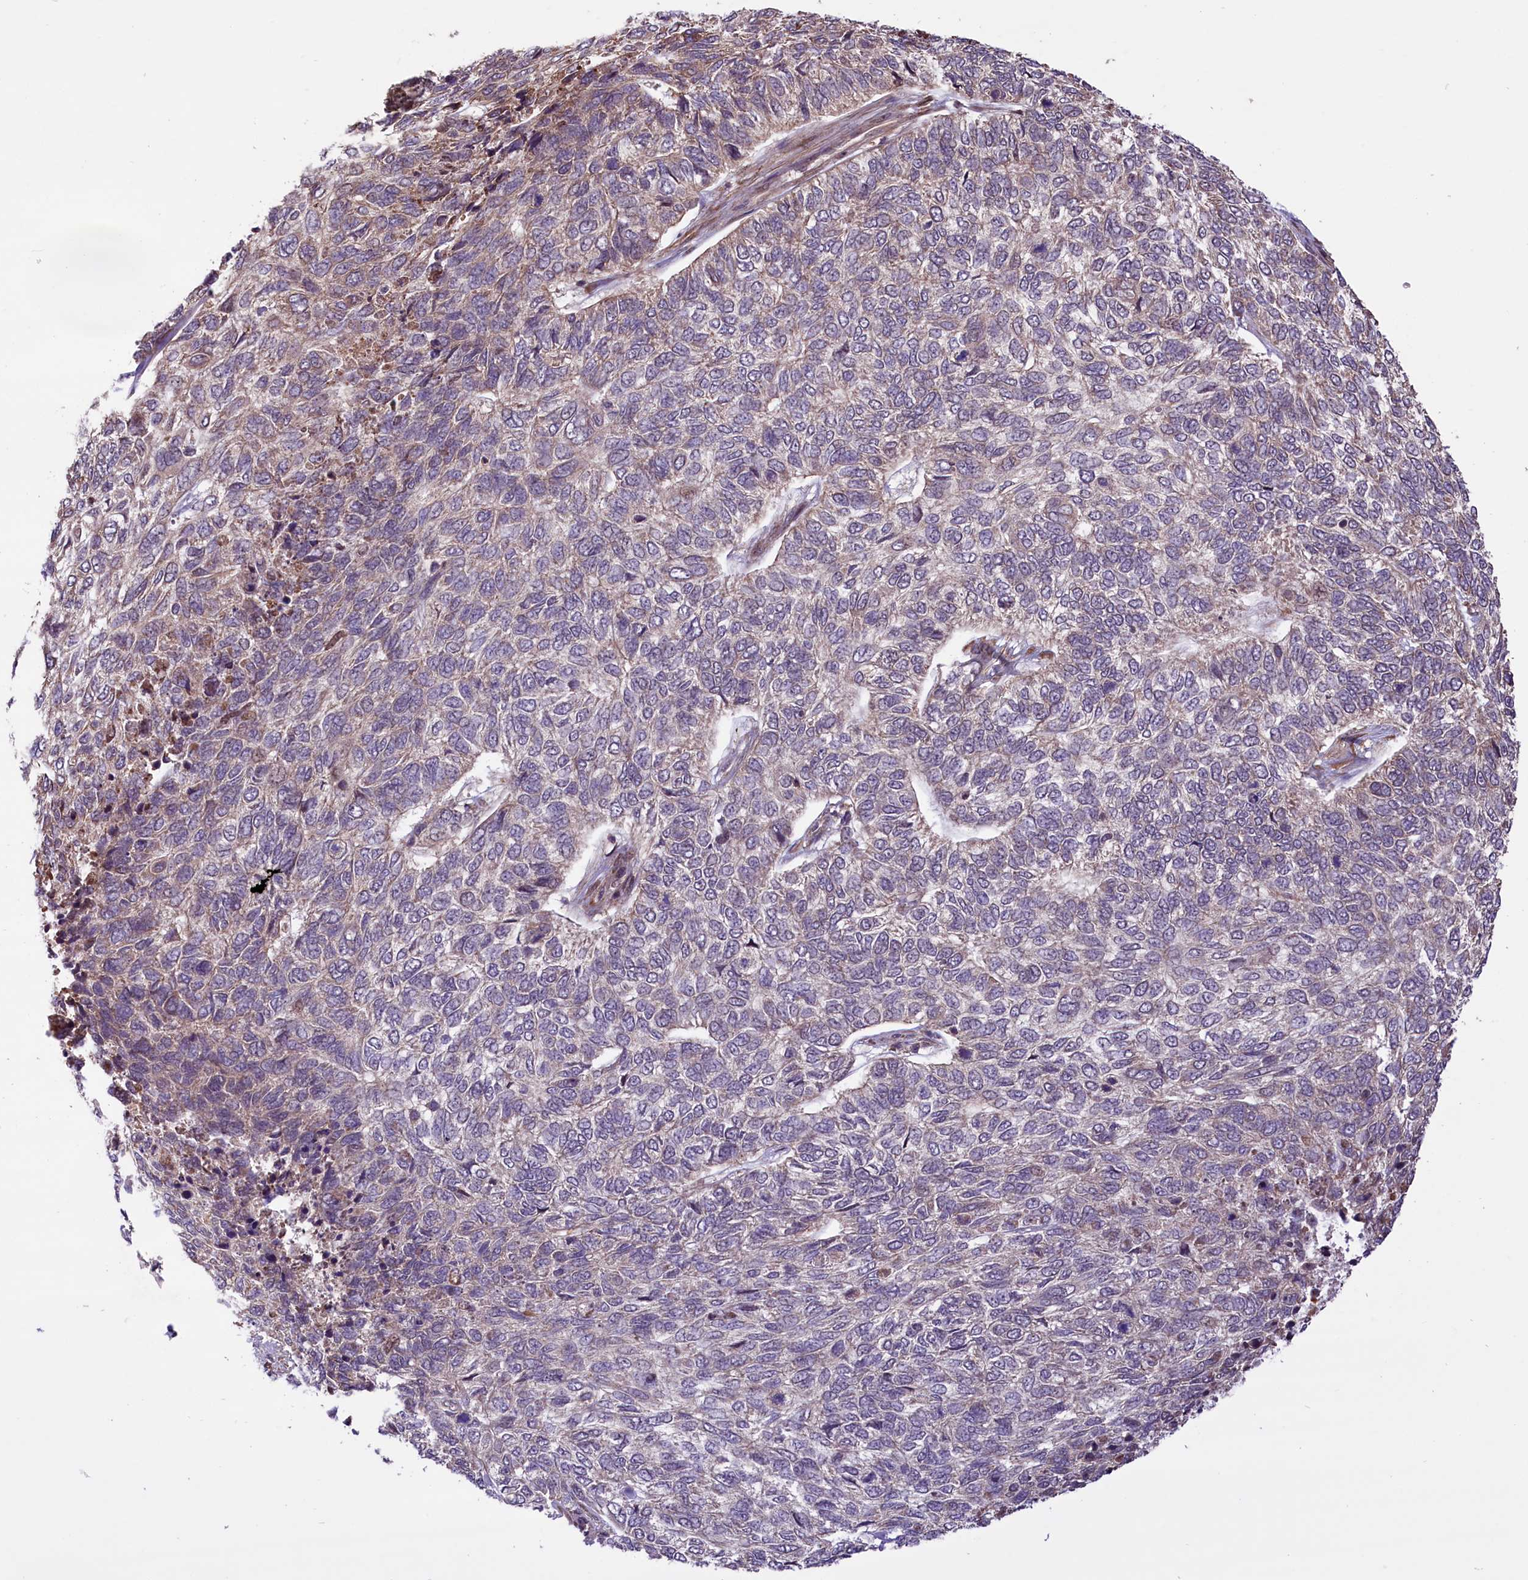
{"staining": {"intensity": "negative", "quantity": "none", "location": "none"}, "tissue": "skin cancer", "cell_type": "Tumor cells", "image_type": "cancer", "snomed": [{"axis": "morphology", "description": "Basal cell carcinoma"}, {"axis": "topography", "description": "Skin"}], "caption": "Immunohistochemistry (IHC) image of skin cancer (basal cell carcinoma) stained for a protein (brown), which displays no positivity in tumor cells.", "gene": "HDAC5", "patient": {"sex": "female", "age": 65}}